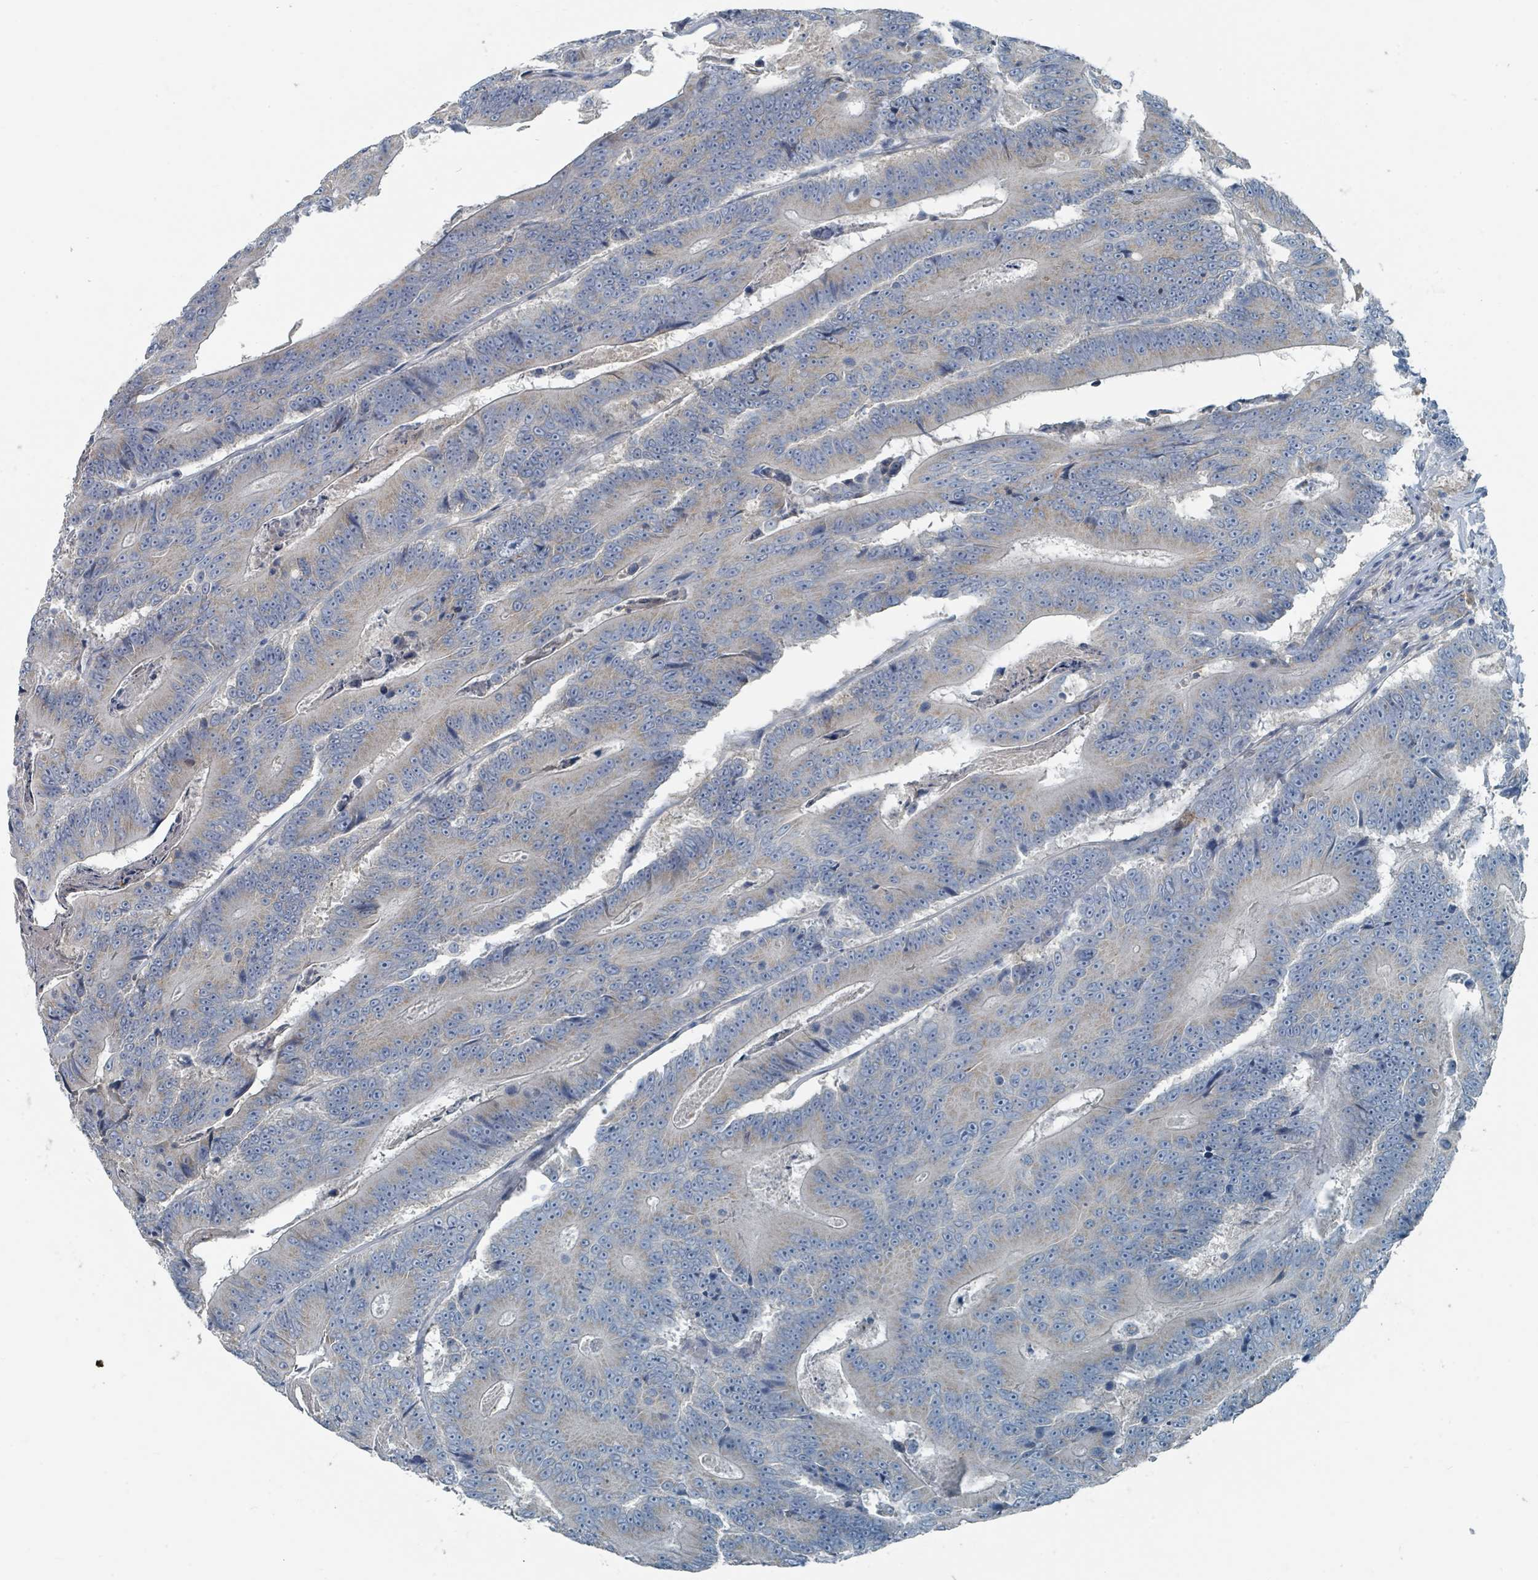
{"staining": {"intensity": "weak", "quantity": "<25%", "location": "cytoplasmic/membranous"}, "tissue": "colorectal cancer", "cell_type": "Tumor cells", "image_type": "cancer", "snomed": [{"axis": "morphology", "description": "Adenocarcinoma, NOS"}, {"axis": "topography", "description": "Colon"}], "caption": "A high-resolution histopathology image shows IHC staining of colorectal cancer (adenocarcinoma), which exhibits no significant expression in tumor cells. (Brightfield microscopy of DAB immunohistochemistry (IHC) at high magnification).", "gene": "RASA4", "patient": {"sex": "male", "age": 83}}